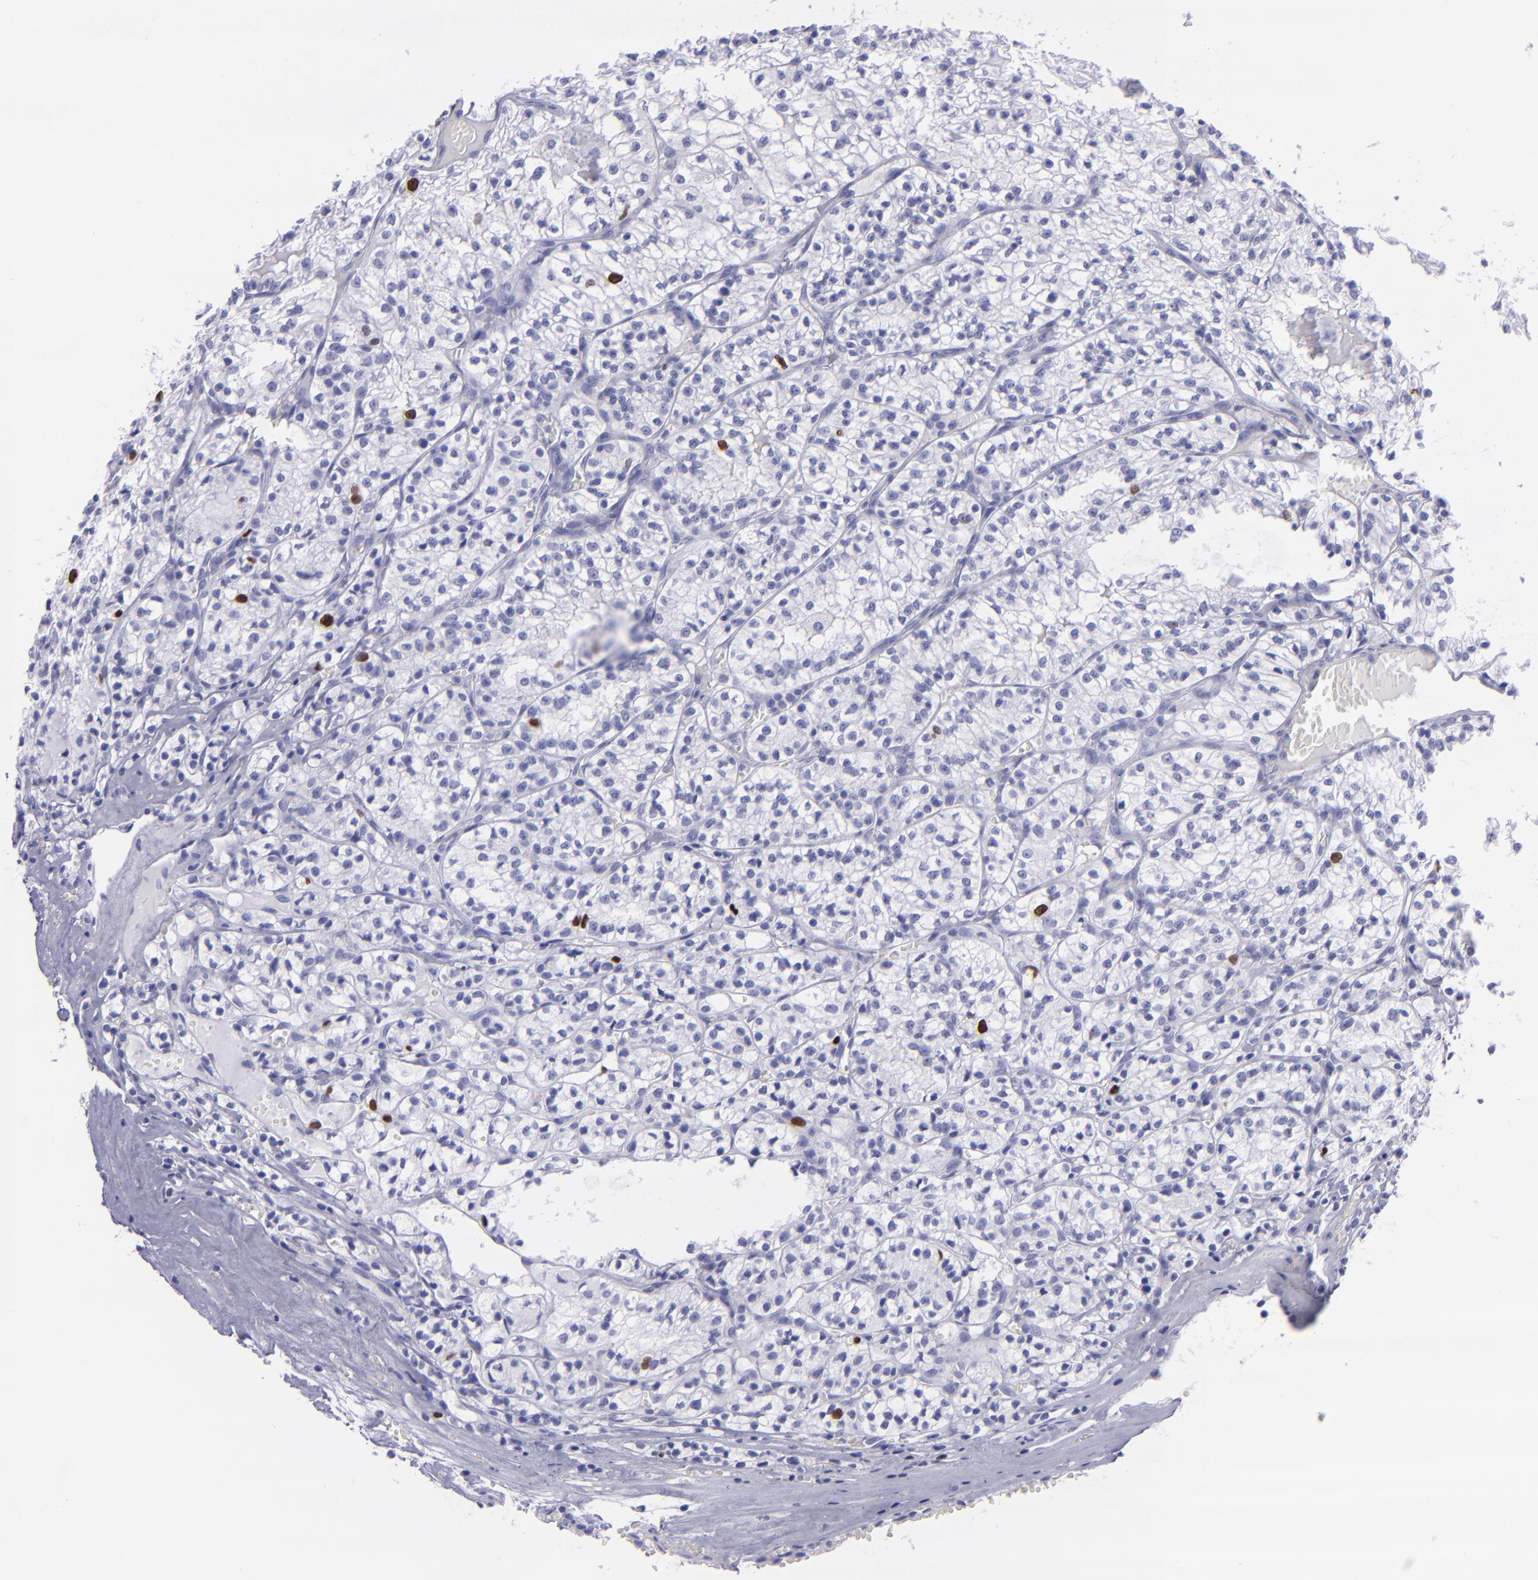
{"staining": {"intensity": "strong", "quantity": "<25%", "location": "nuclear"}, "tissue": "renal cancer", "cell_type": "Tumor cells", "image_type": "cancer", "snomed": [{"axis": "morphology", "description": "Adenocarcinoma, NOS"}, {"axis": "topography", "description": "Kidney"}], "caption": "Tumor cells display medium levels of strong nuclear positivity in about <25% of cells in renal cancer. (Brightfield microscopy of DAB IHC at high magnification).", "gene": "TOP2A", "patient": {"sex": "male", "age": 61}}